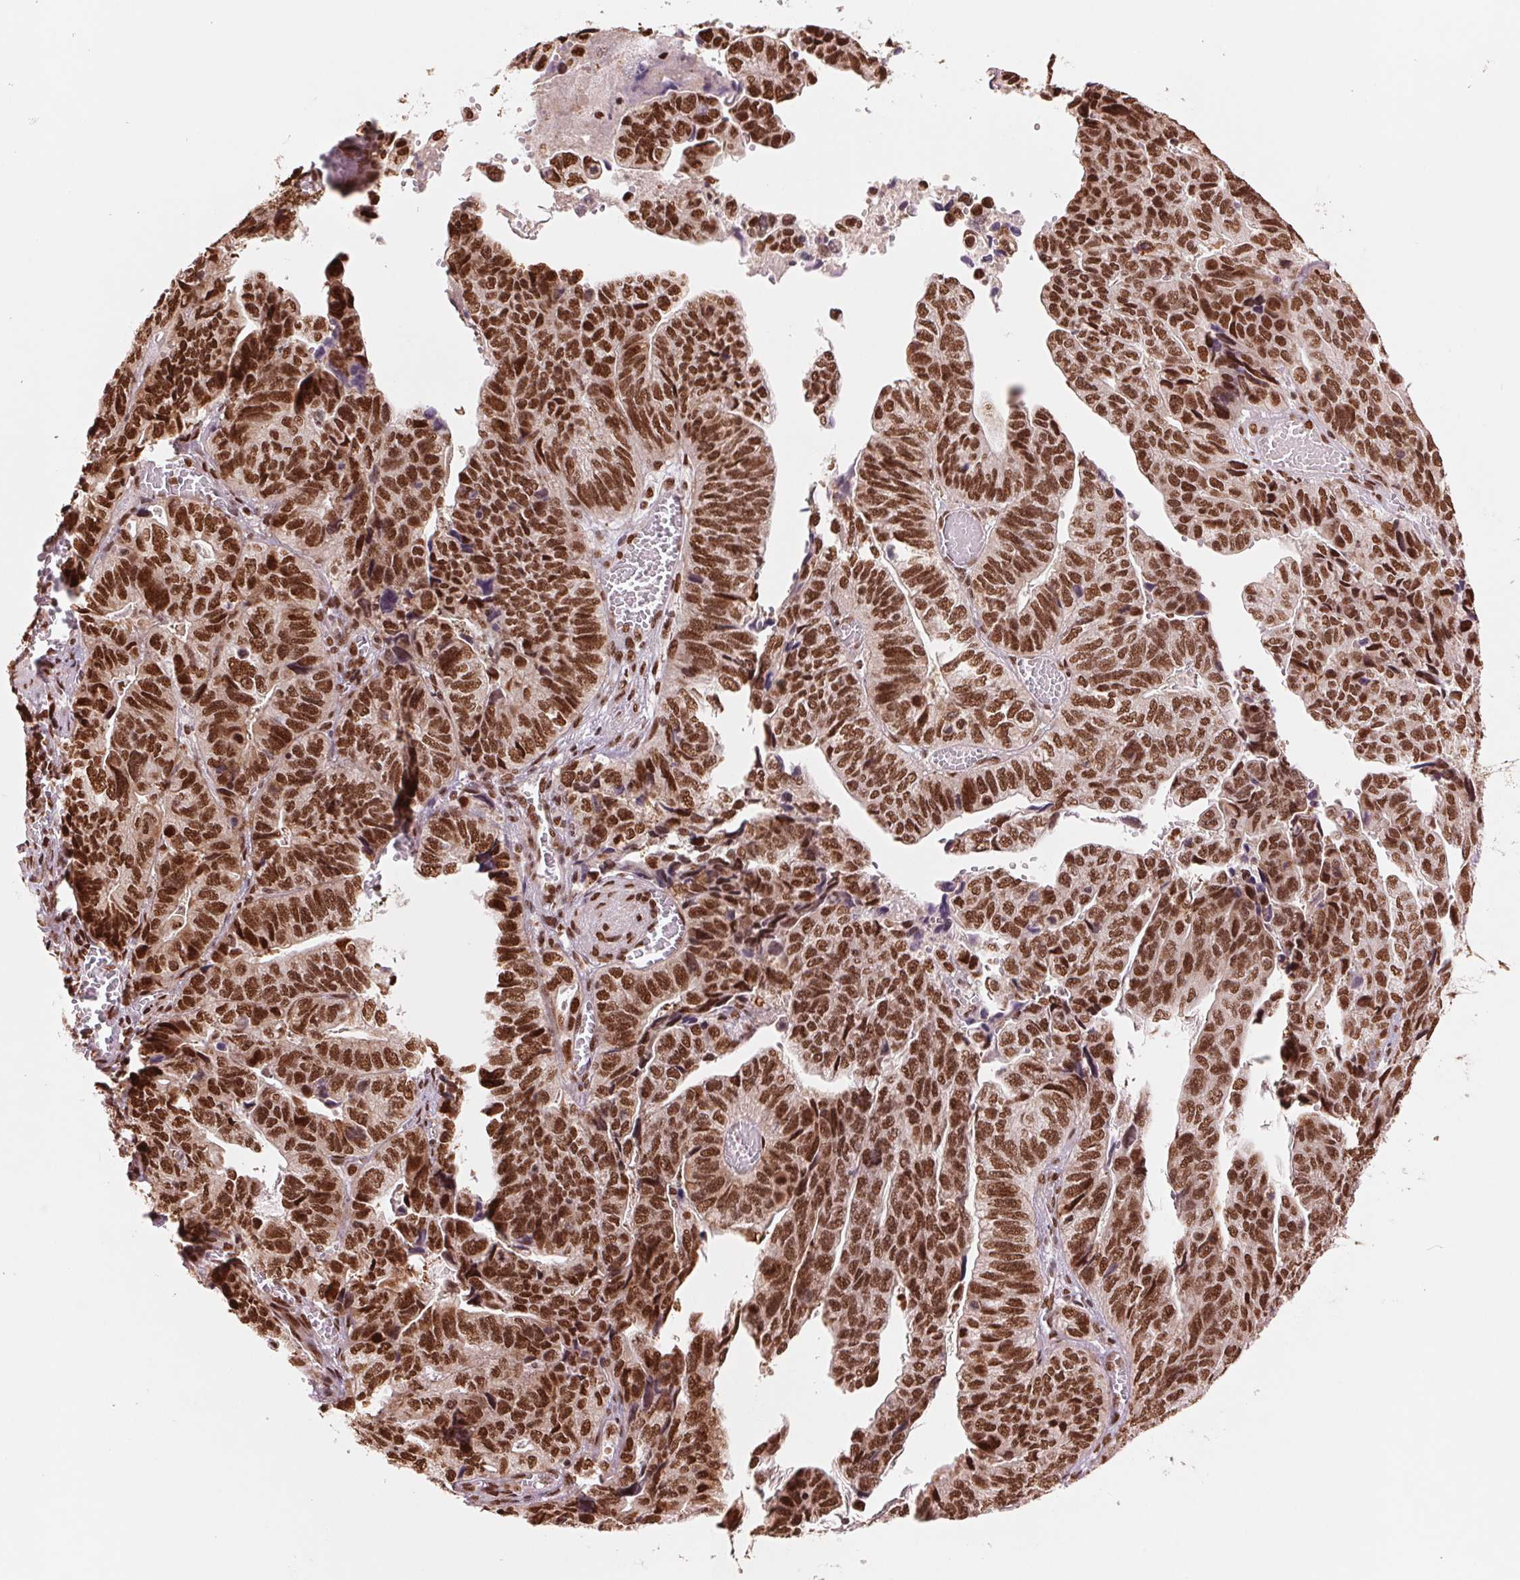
{"staining": {"intensity": "strong", "quantity": ">75%", "location": "nuclear"}, "tissue": "stomach cancer", "cell_type": "Tumor cells", "image_type": "cancer", "snomed": [{"axis": "morphology", "description": "Adenocarcinoma, NOS"}, {"axis": "topography", "description": "Stomach, upper"}], "caption": "Immunohistochemical staining of human stomach adenocarcinoma demonstrates high levels of strong nuclear expression in approximately >75% of tumor cells. (IHC, brightfield microscopy, high magnification).", "gene": "TTLL9", "patient": {"sex": "female", "age": 67}}